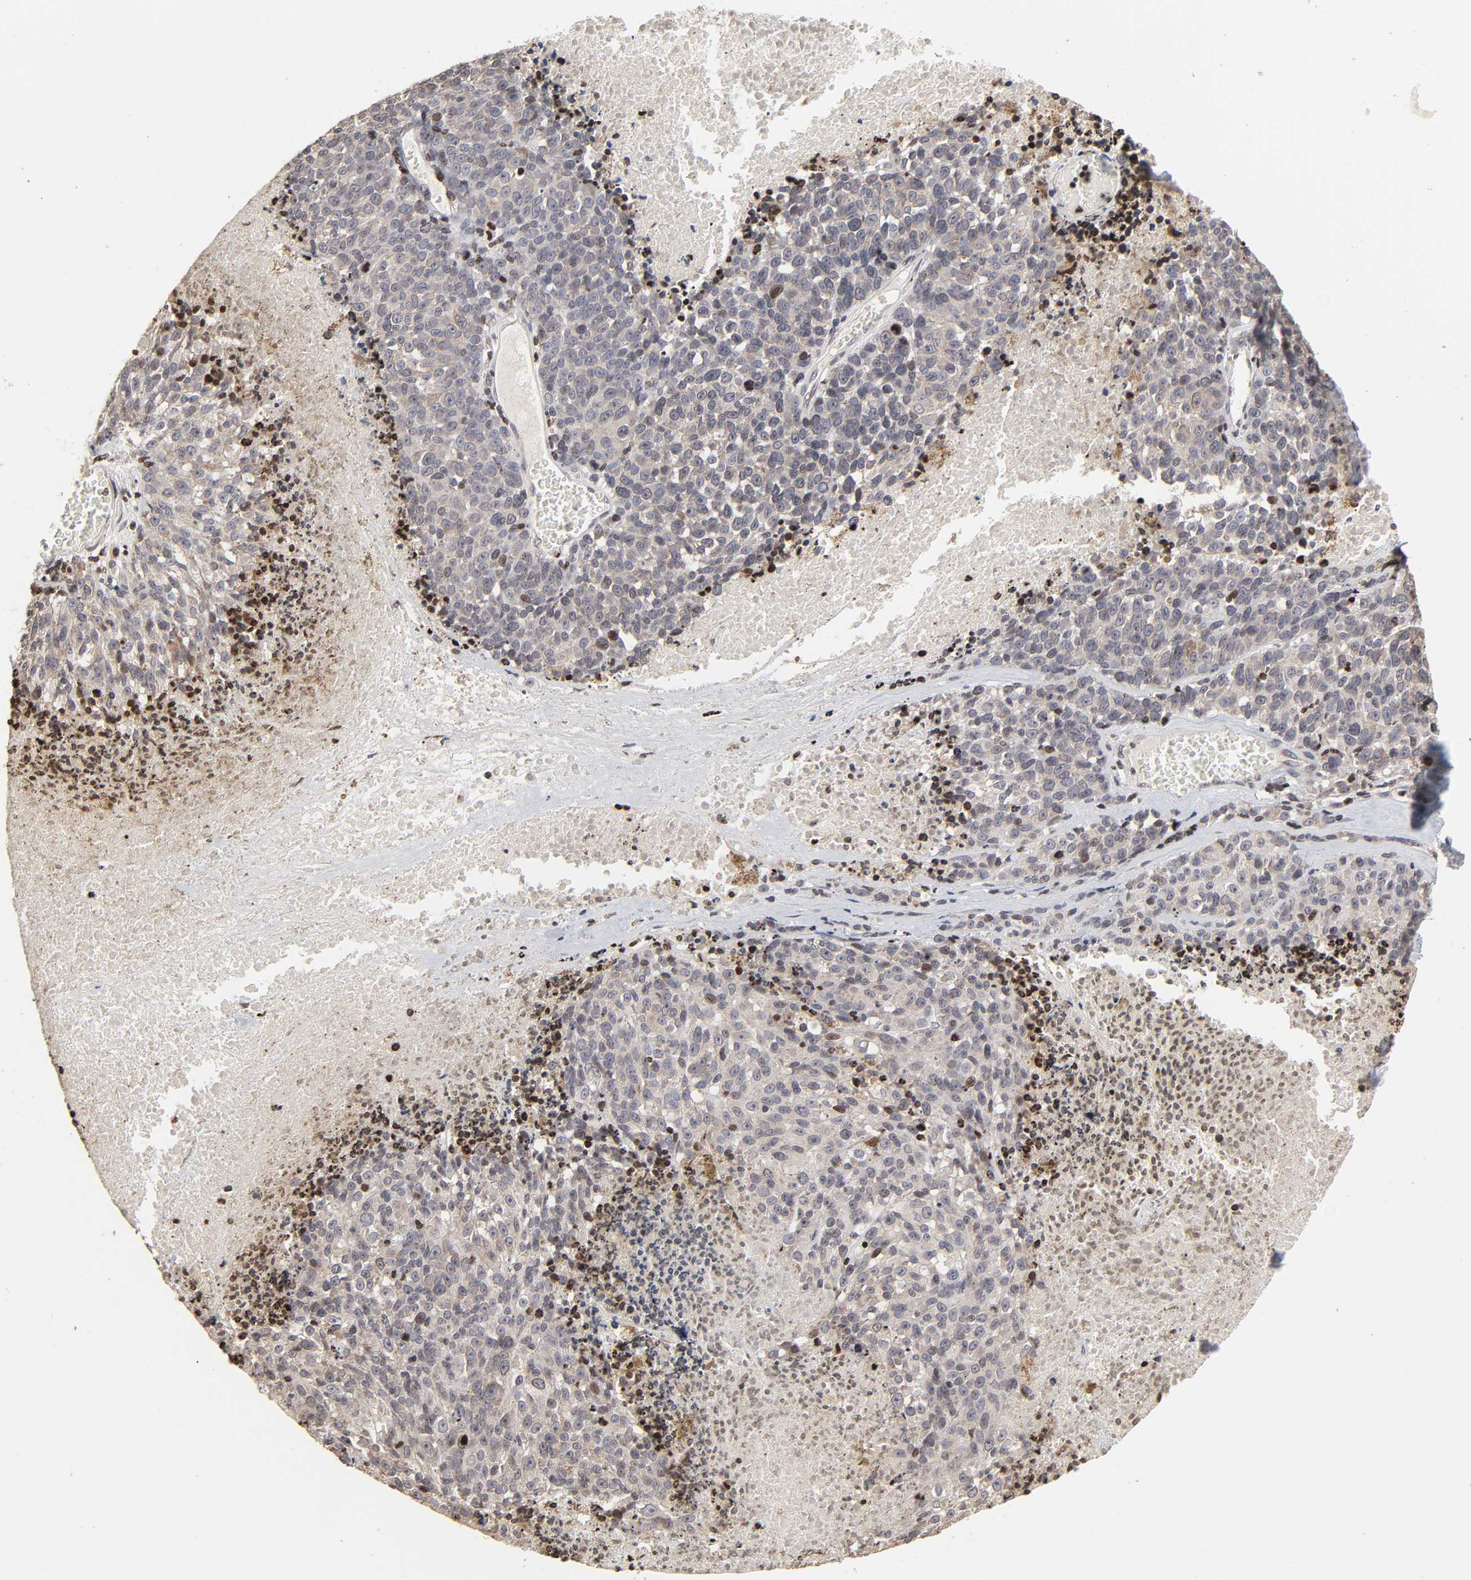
{"staining": {"intensity": "negative", "quantity": "none", "location": "none"}, "tissue": "melanoma", "cell_type": "Tumor cells", "image_type": "cancer", "snomed": [{"axis": "morphology", "description": "Malignant melanoma, Metastatic site"}, {"axis": "topography", "description": "Cerebral cortex"}], "caption": "Tumor cells are negative for protein expression in human malignant melanoma (metastatic site).", "gene": "ZNF473", "patient": {"sex": "female", "age": 52}}